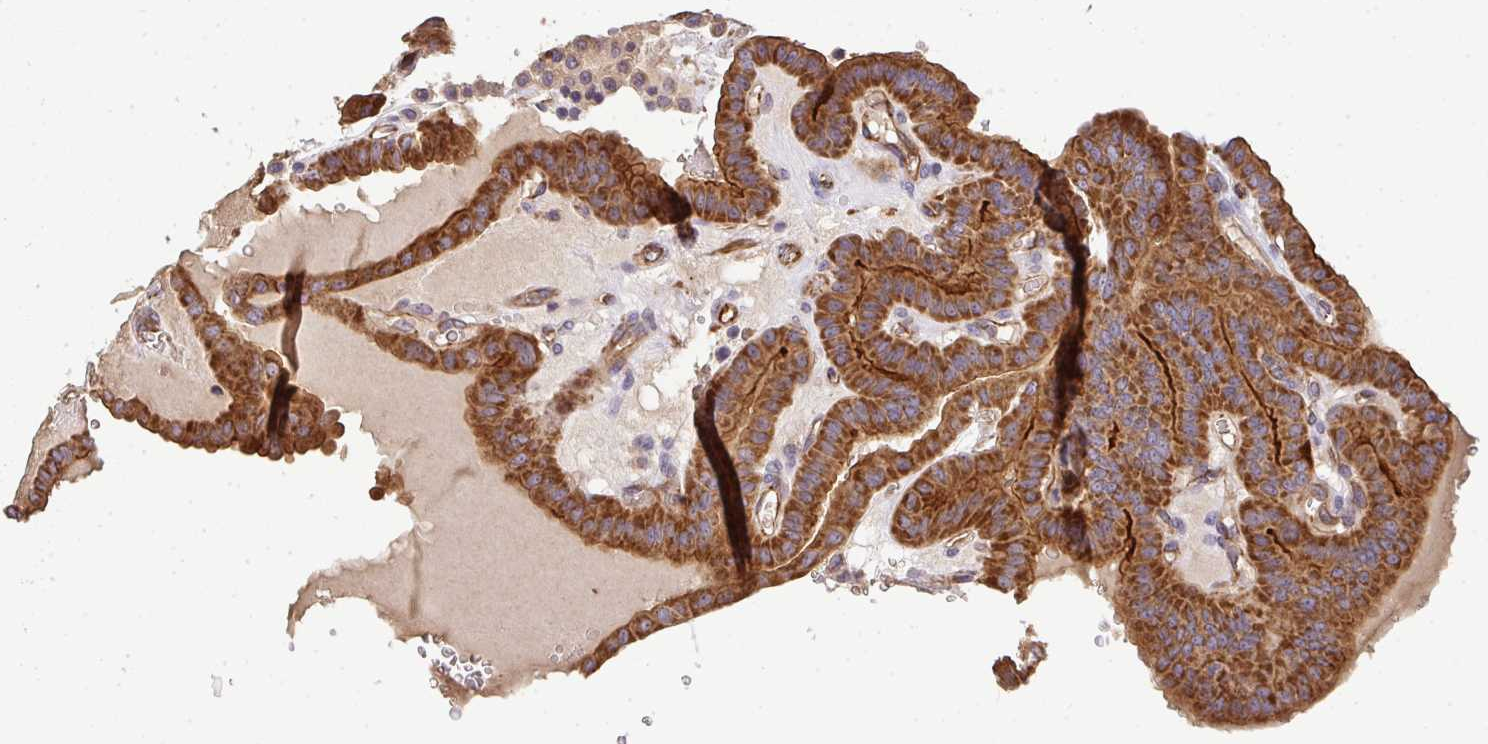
{"staining": {"intensity": "strong", "quantity": ">75%", "location": "cytoplasmic/membranous"}, "tissue": "thyroid cancer", "cell_type": "Tumor cells", "image_type": "cancer", "snomed": [{"axis": "morphology", "description": "Papillary adenocarcinoma, NOS"}, {"axis": "topography", "description": "Thyroid gland"}], "caption": "Thyroid papillary adenocarcinoma tissue displays strong cytoplasmic/membranous staining in about >75% of tumor cells, visualized by immunohistochemistry.", "gene": "B4GALT6", "patient": {"sex": "male", "age": 87}}